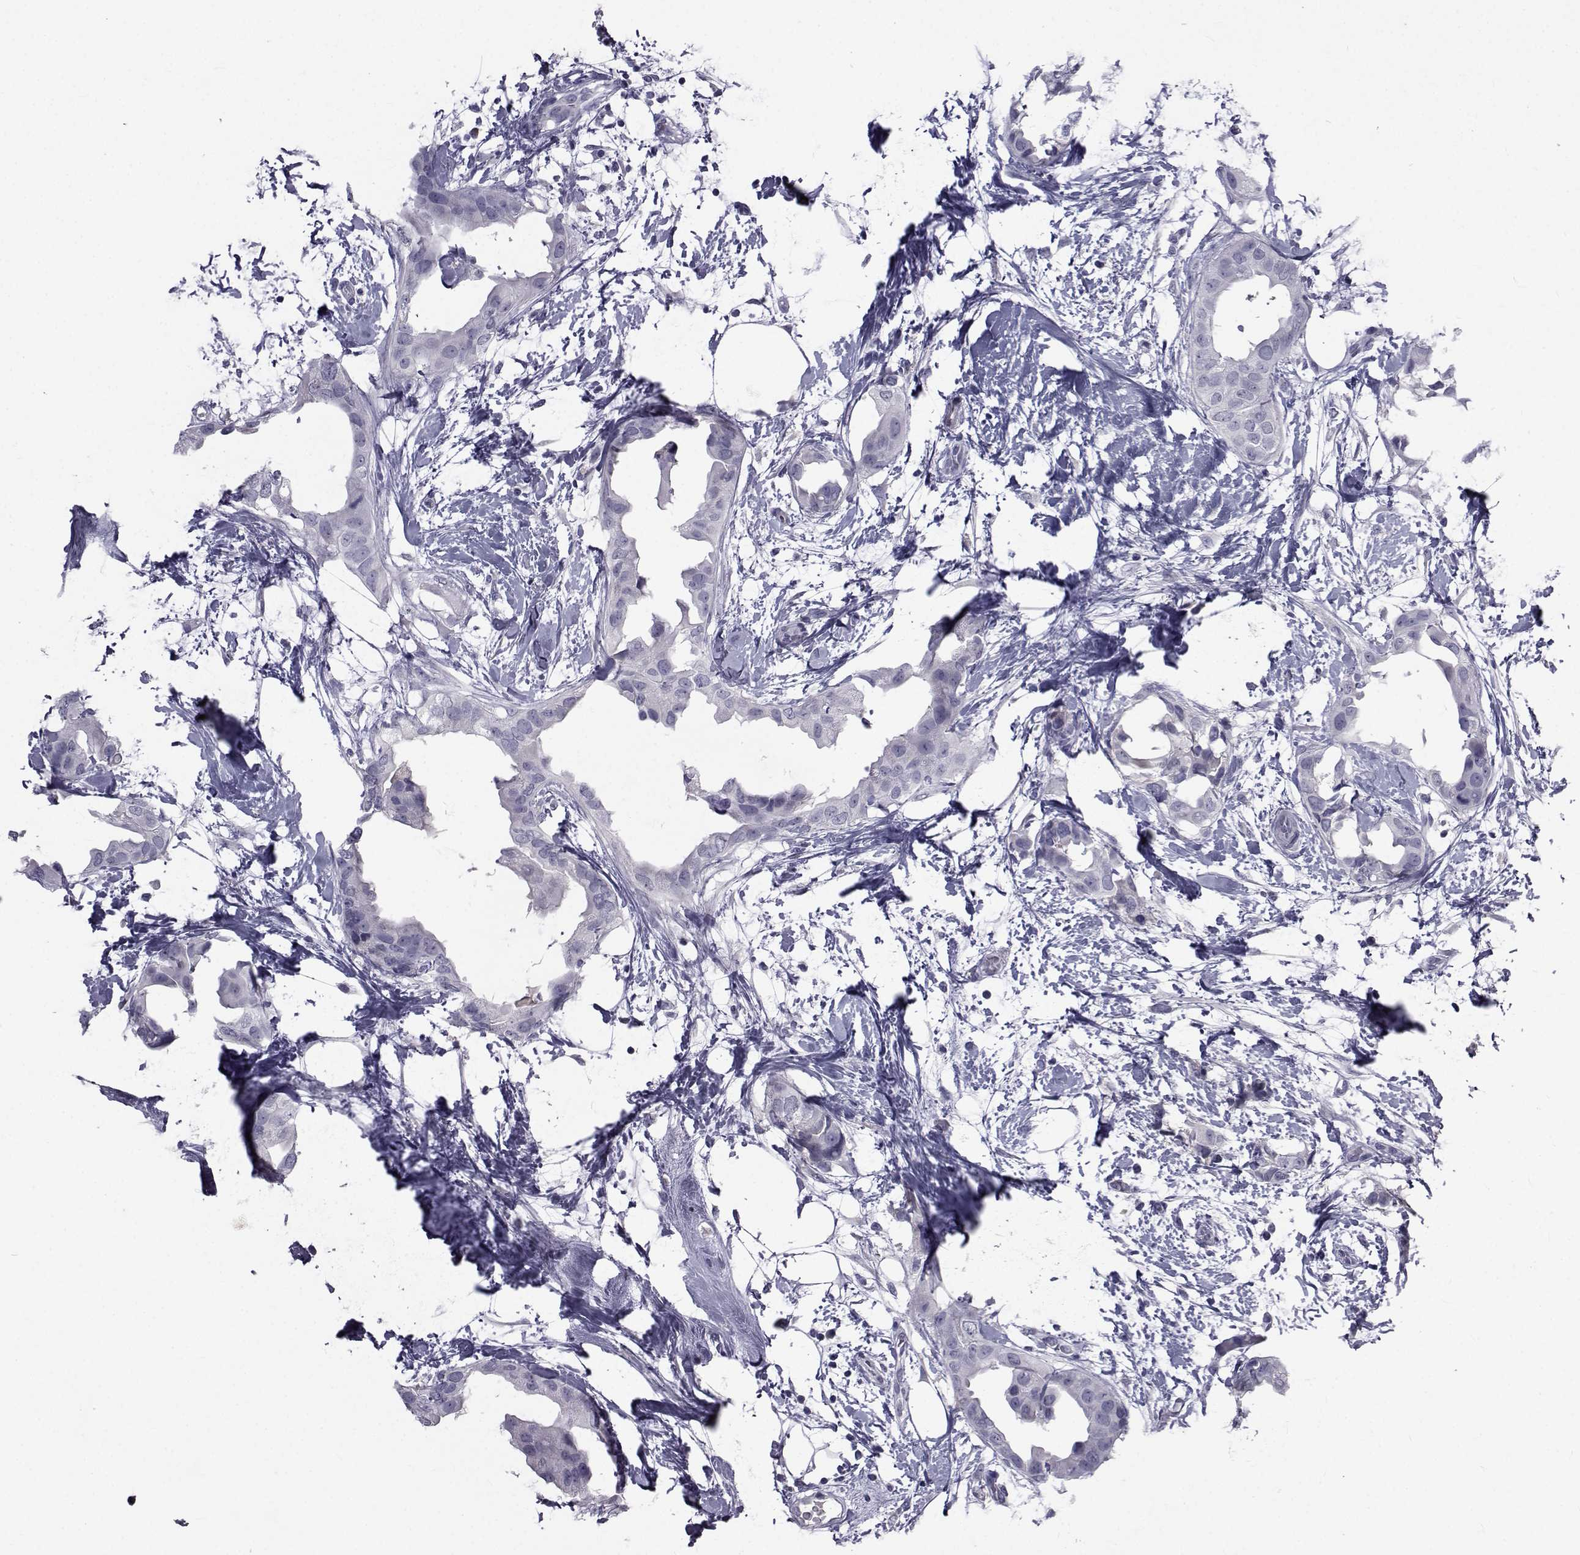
{"staining": {"intensity": "negative", "quantity": "none", "location": "none"}, "tissue": "breast cancer", "cell_type": "Tumor cells", "image_type": "cancer", "snomed": [{"axis": "morphology", "description": "Normal tissue, NOS"}, {"axis": "morphology", "description": "Duct carcinoma"}, {"axis": "topography", "description": "Breast"}], "caption": "Image shows no protein positivity in tumor cells of breast cancer (invasive ductal carcinoma) tissue.", "gene": "PAX2", "patient": {"sex": "female", "age": 40}}